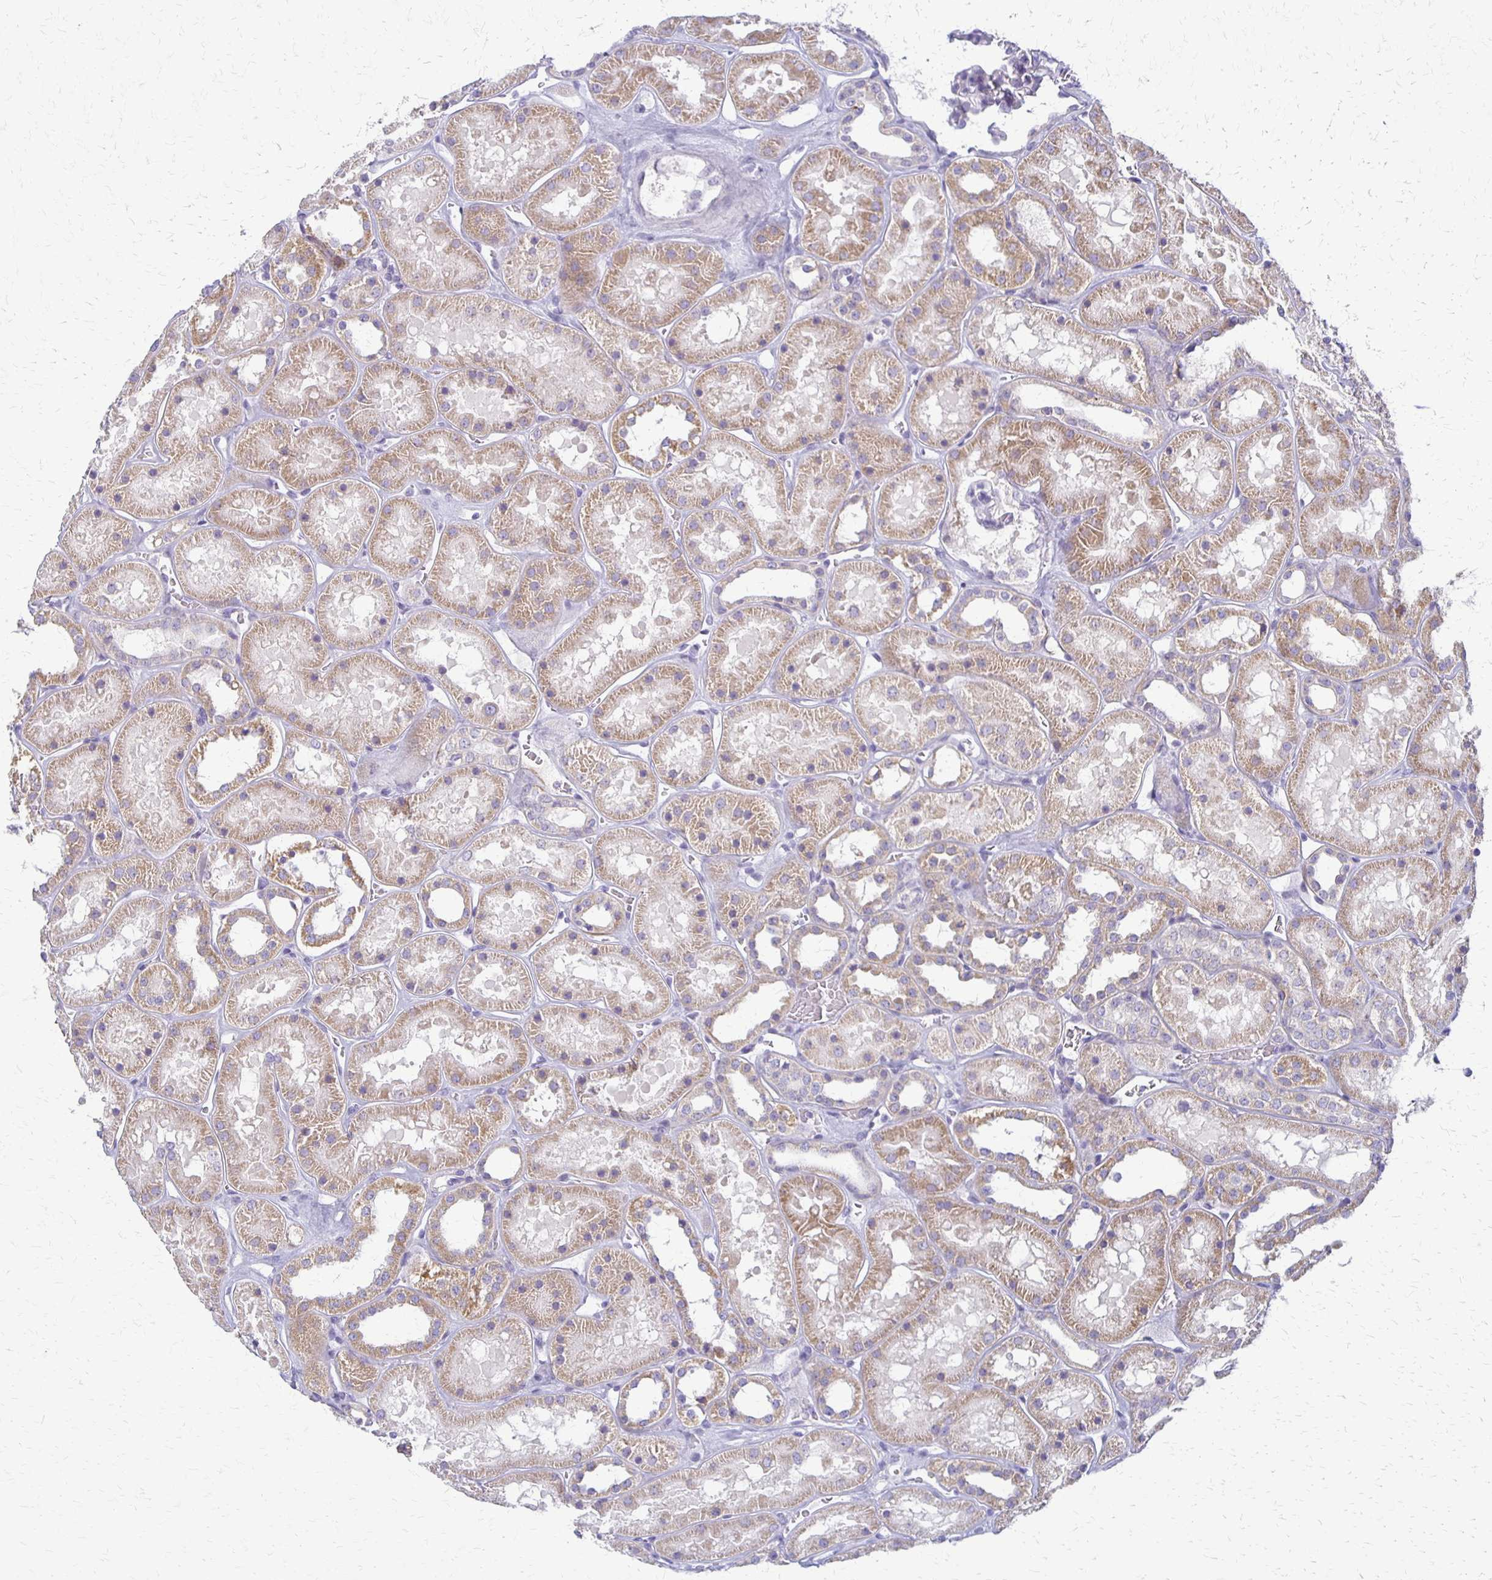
{"staining": {"intensity": "negative", "quantity": "none", "location": "none"}, "tissue": "kidney", "cell_type": "Cells in glomeruli", "image_type": "normal", "snomed": [{"axis": "morphology", "description": "Normal tissue, NOS"}, {"axis": "topography", "description": "Kidney"}], "caption": "This is an immunohistochemistry (IHC) histopathology image of normal kidney. There is no expression in cells in glomeruli.", "gene": "RHOC", "patient": {"sex": "female", "age": 41}}